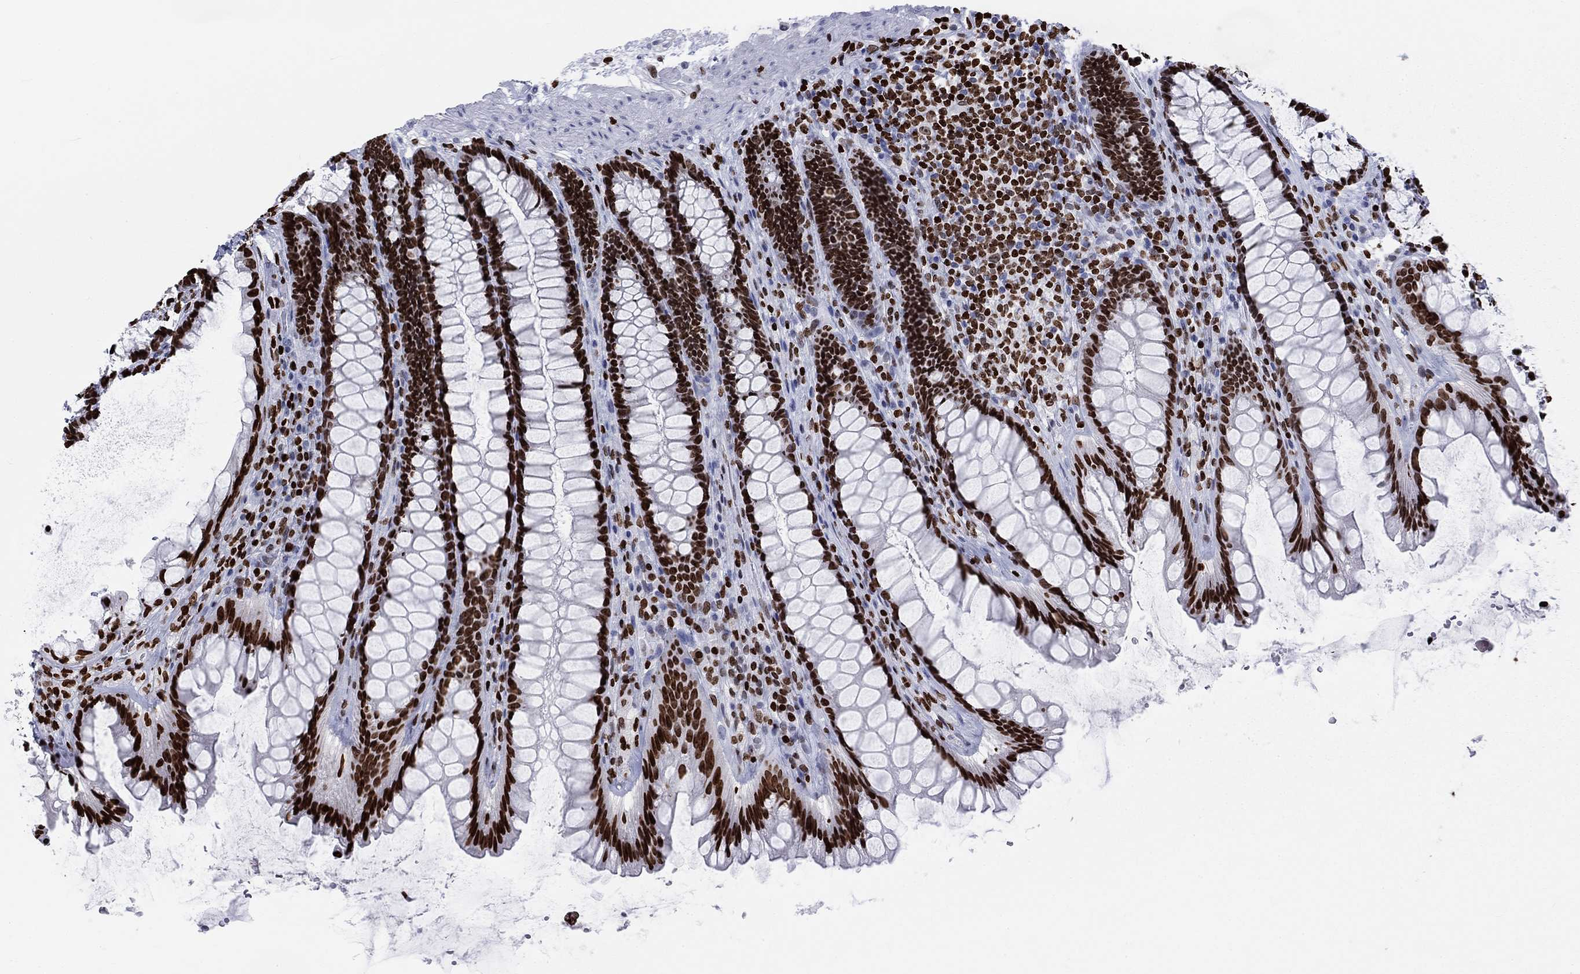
{"staining": {"intensity": "strong", "quantity": ">75%", "location": "nuclear"}, "tissue": "rectum", "cell_type": "Glandular cells", "image_type": "normal", "snomed": [{"axis": "morphology", "description": "Normal tissue, NOS"}, {"axis": "topography", "description": "Rectum"}], "caption": "Human rectum stained for a protein (brown) displays strong nuclear positive expression in about >75% of glandular cells.", "gene": "H1", "patient": {"sex": "male", "age": 72}}